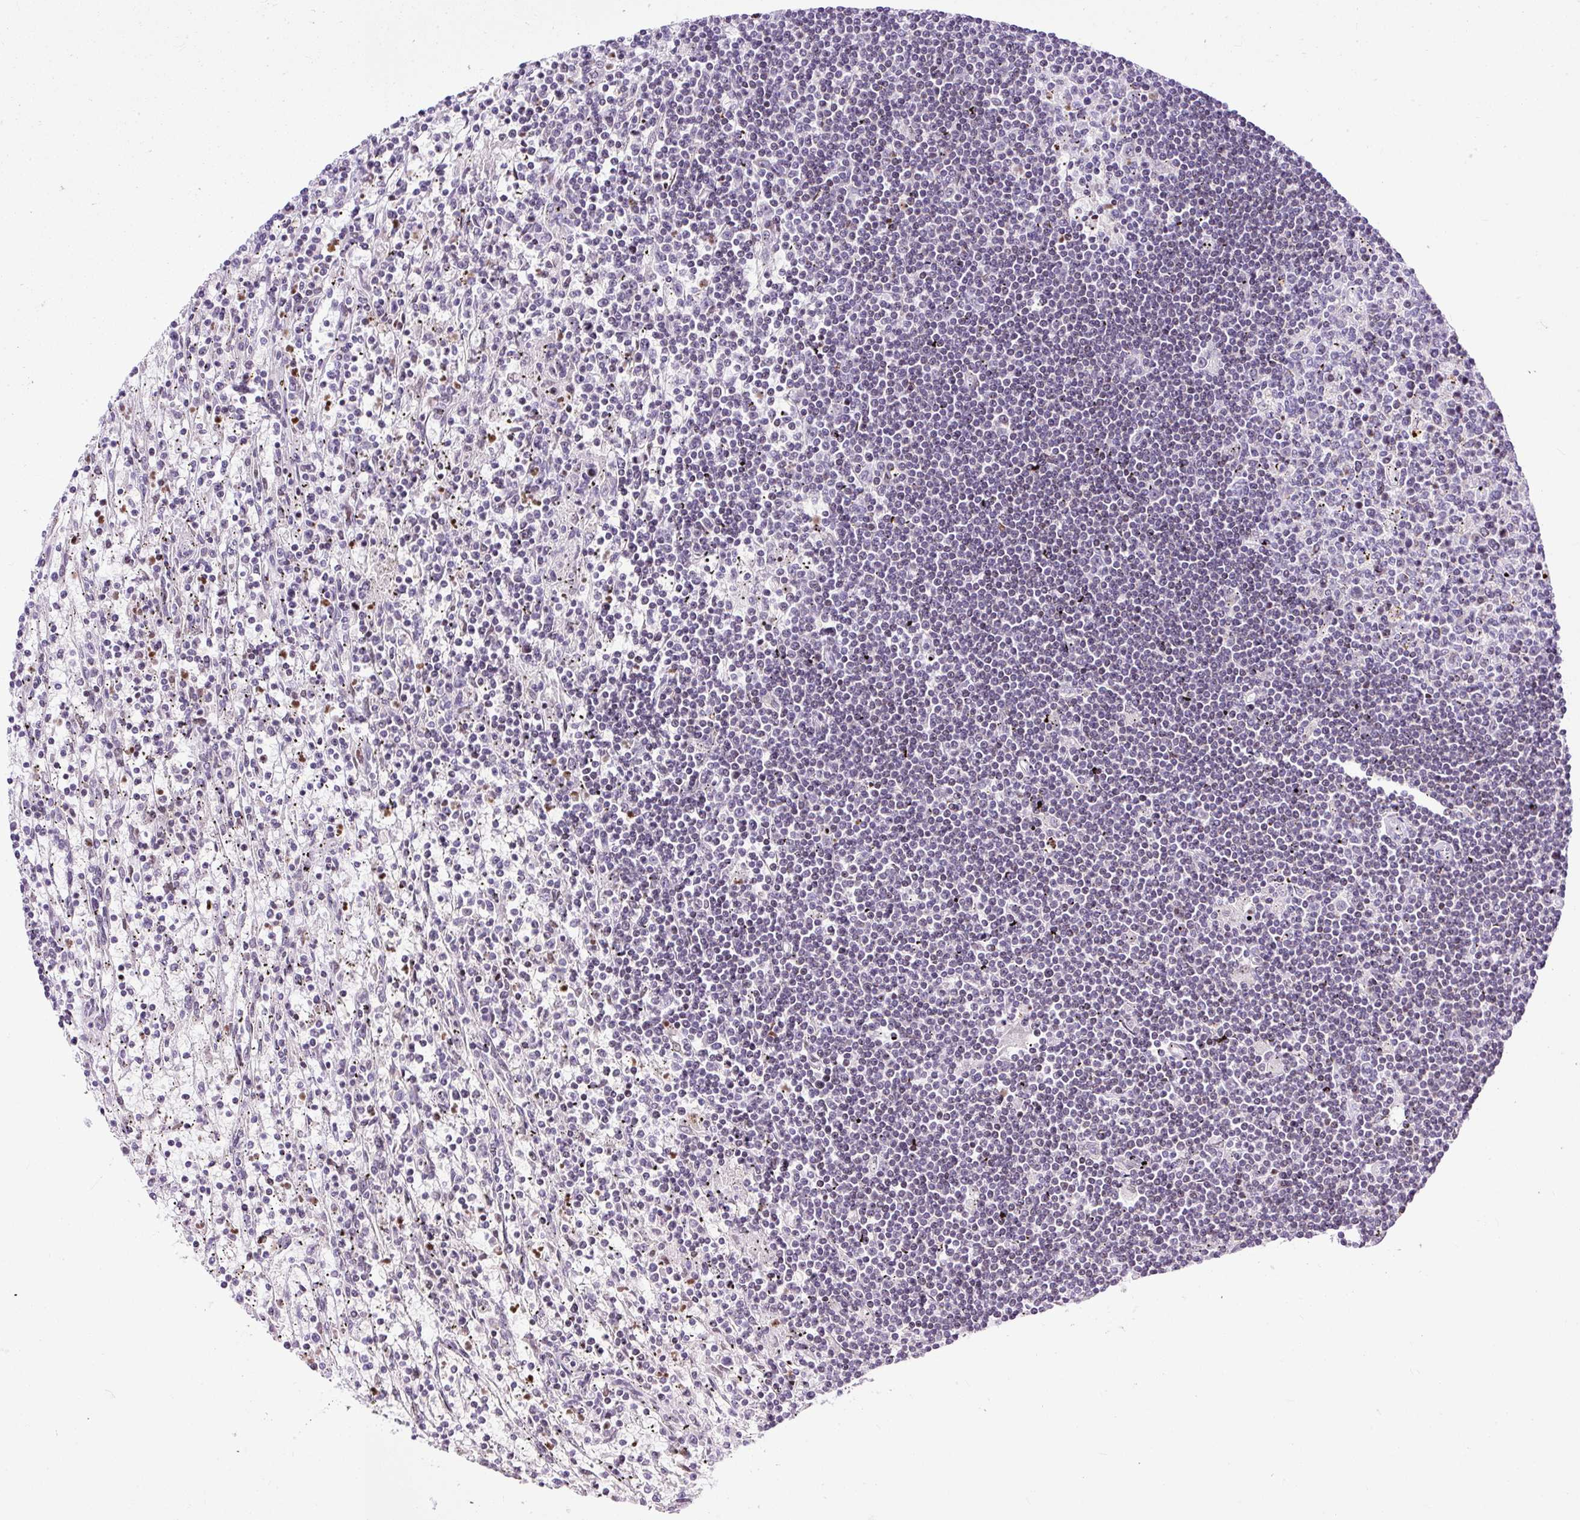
{"staining": {"intensity": "negative", "quantity": "none", "location": "none"}, "tissue": "lymphoma", "cell_type": "Tumor cells", "image_type": "cancer", "snomed": [{"axis": "morphology", "description": "Malignant lymphoma, non-Hodgkin's type, Low grade"}, {"axis": "topography", "description": "Spleen"}], "caption": "Immunohistochemistry histopathology image of human malignant lymphoma, non-Hodgkin's type (low-grade) stained for a protein (brown), which displays no positivity in tumor cells.", "gene": "FMC1", "patient": {"sex": "male", "age": 76}}